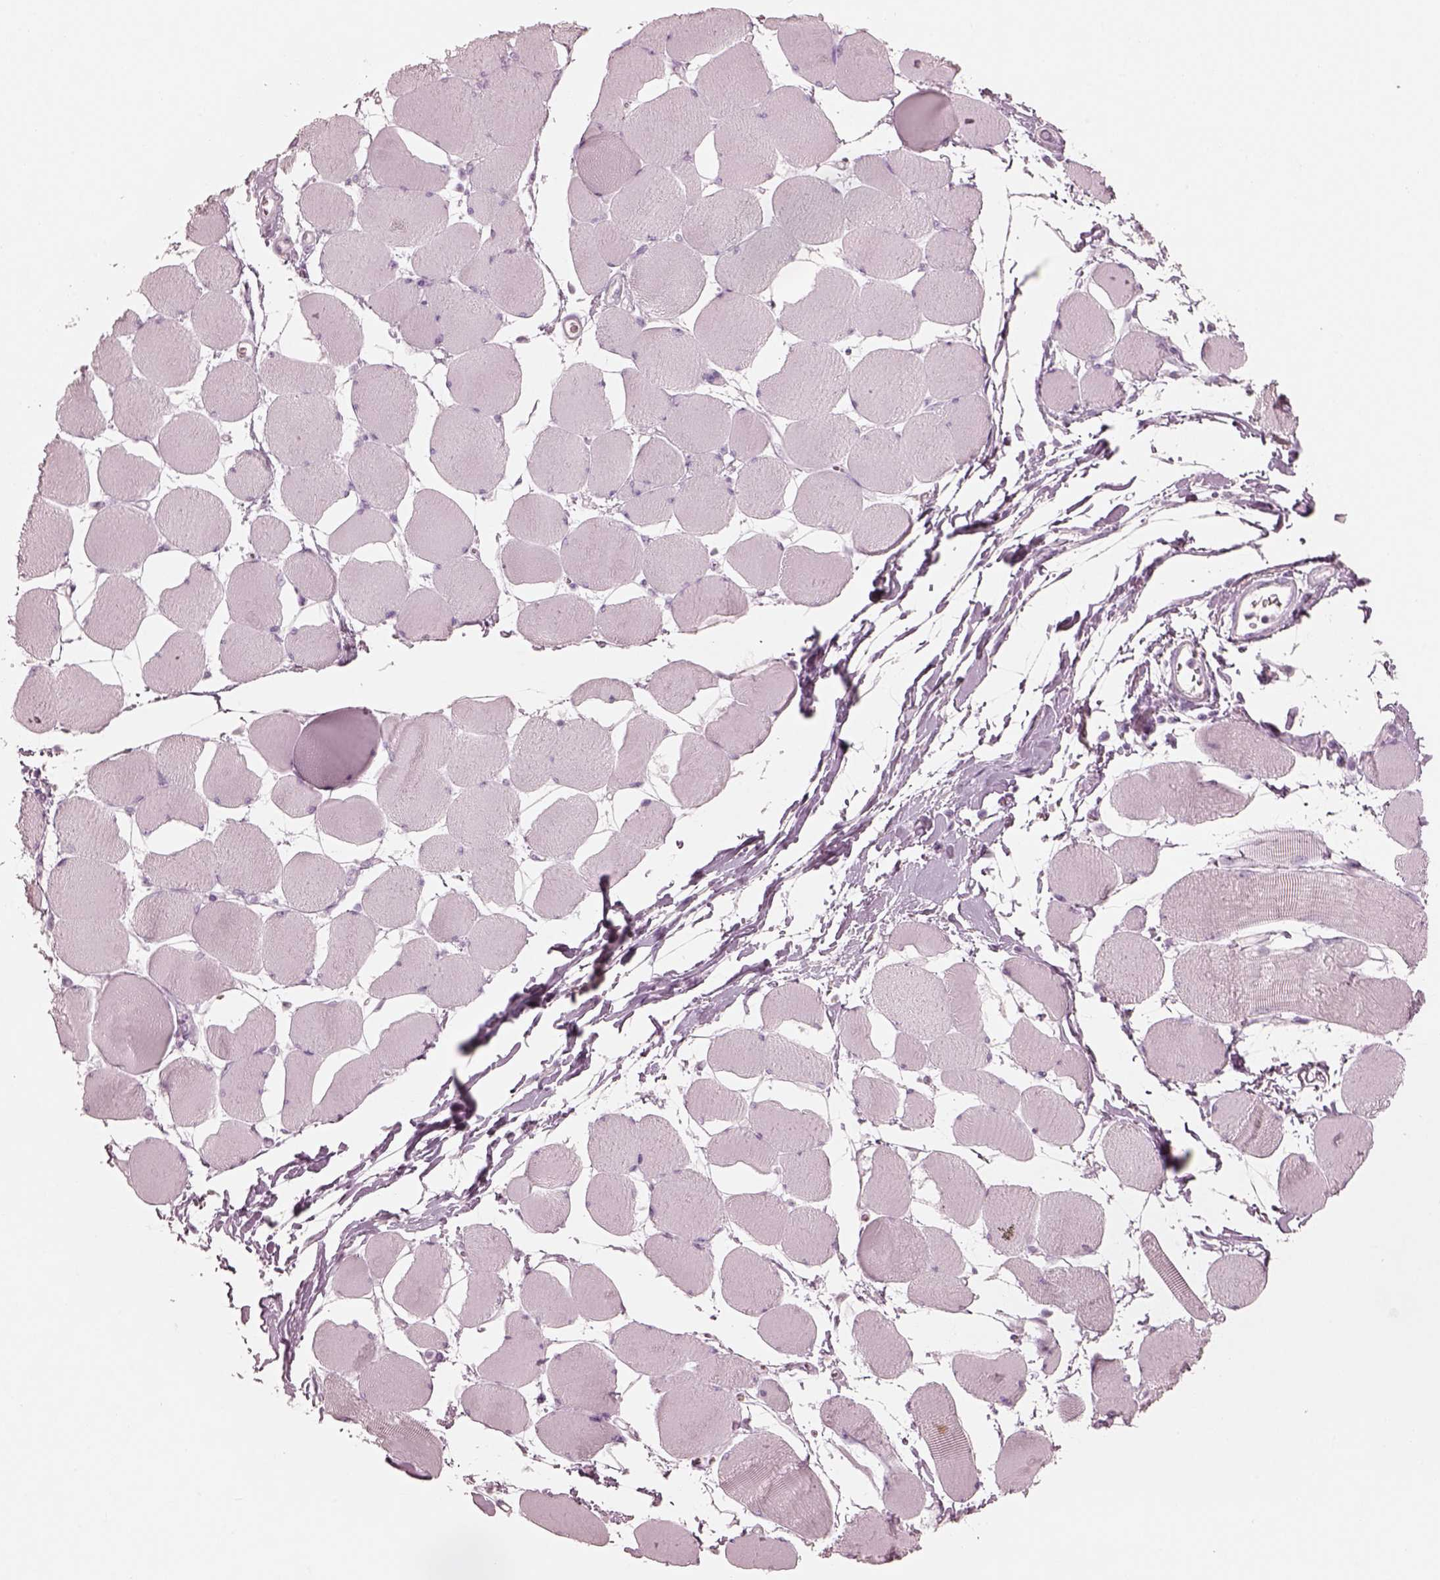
{"staining": {"intensity": "negative", "quantity": "none", "location": "none"}, "tissue": "skeletal muscle", "cell_type": "Myocytes", "image_type": "normal", "snomed": [{"axis": "morphology", "description": "Normal tissue, NOS"}, {"axis": "topography", "description": "Skeletal muscle"}], "caption": "Immunohistochemistry histopathology image of unremarkable skeletal muscle: skeletal muscle stained with DAB exhibits no significant protein positivity in myocytes.", "gene": "PON3", "patient": {"sex": "female", "age": 75}}